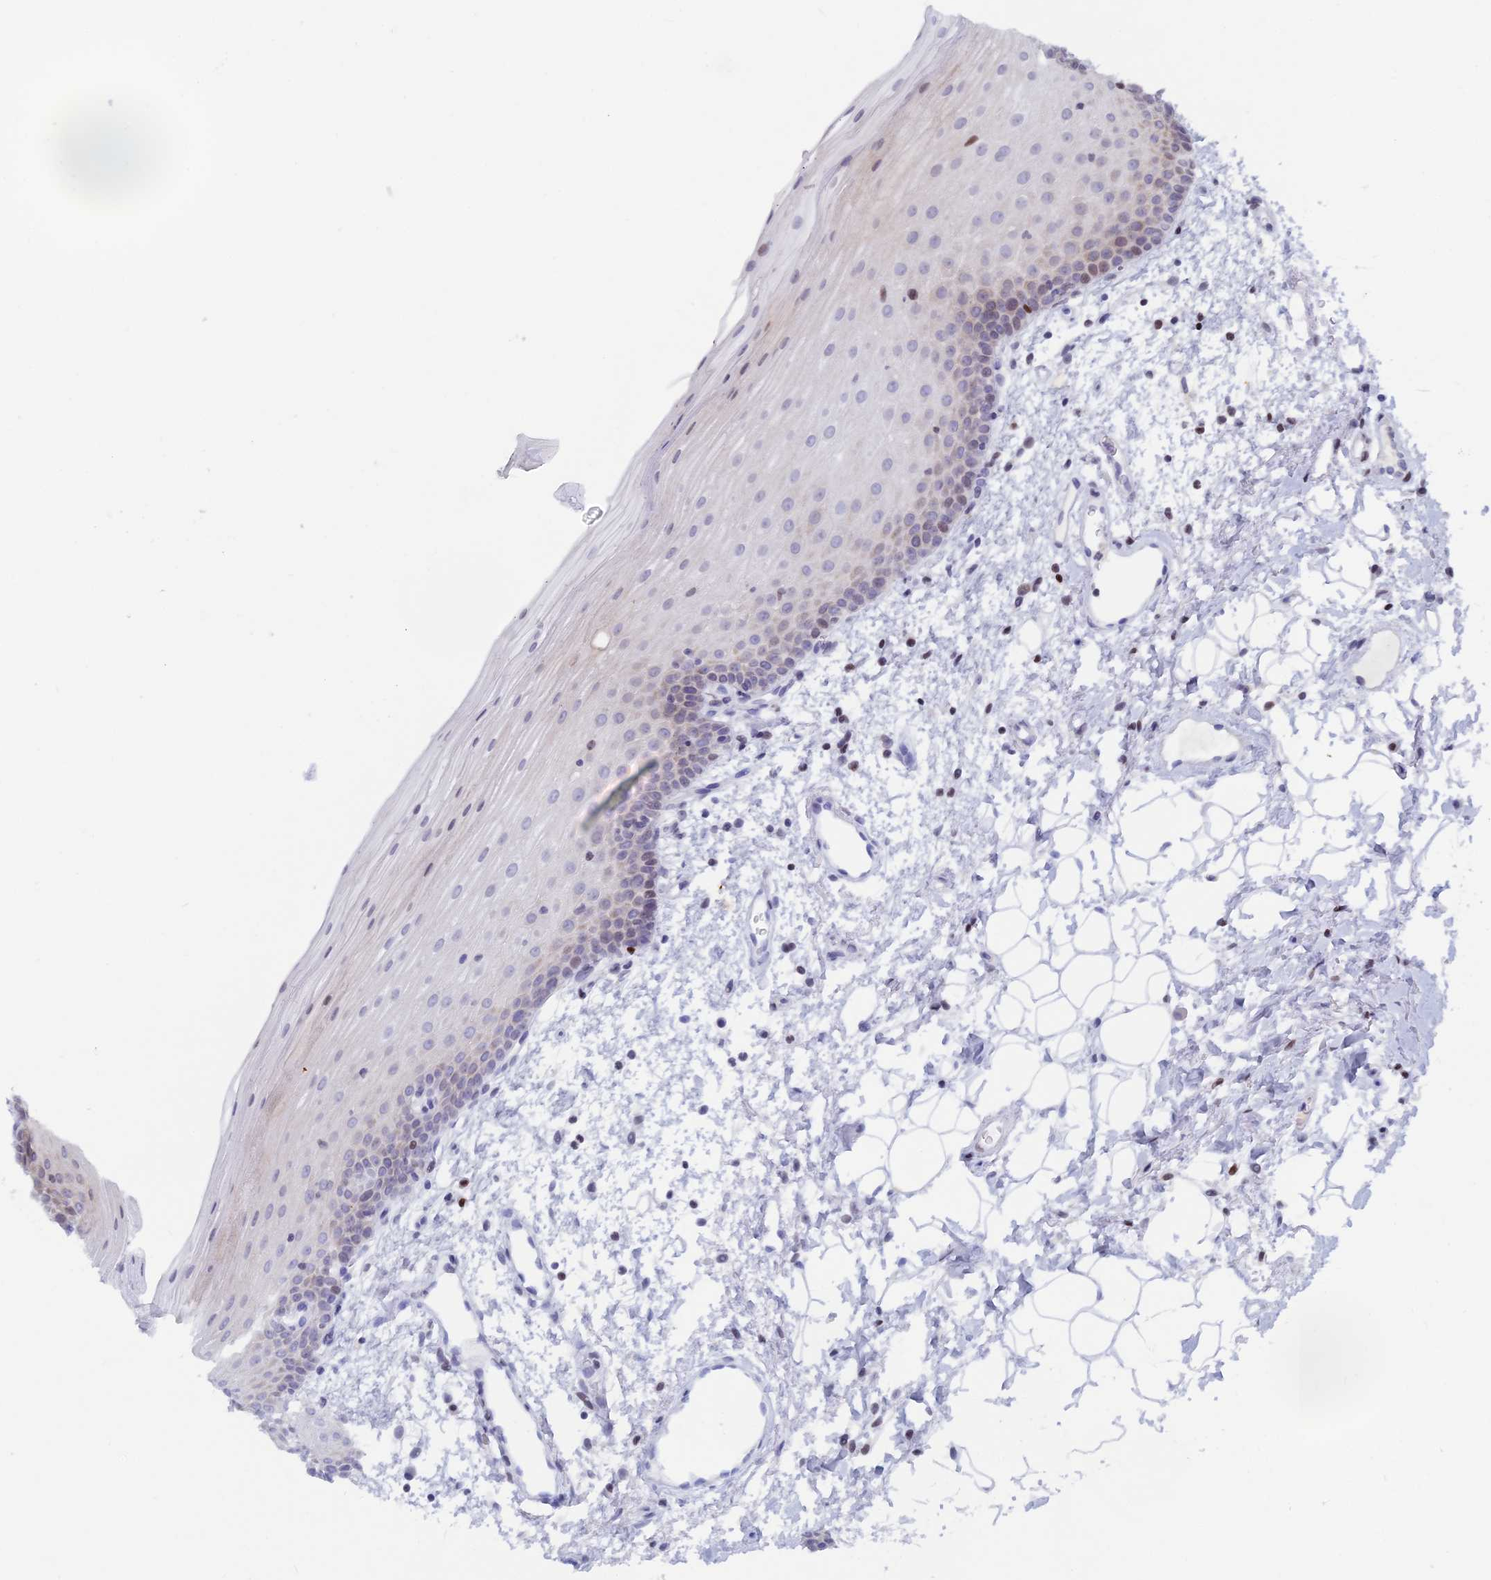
{"staining": {"intensity": "negative", "quantity": "none", "location": "none"}, "tissue": "oral mucosa", "cell_type": "Squamous epithelial cells", "image_type": "normal", "snomed": [{"axis": "morphology", "description": "Normal tissue, NOS"}, {"axis": "topography", "description": "Oral tissue"}], "caption": "A high-resolution image shows immunohistochemistry (IHC) staining of benign oral mucosa, which shows no significant positivity in squamous epithelial cells. Nuclei are stained in blue.", "gene": "CERS6", "patient": {"sex": "male", "age": 68}}